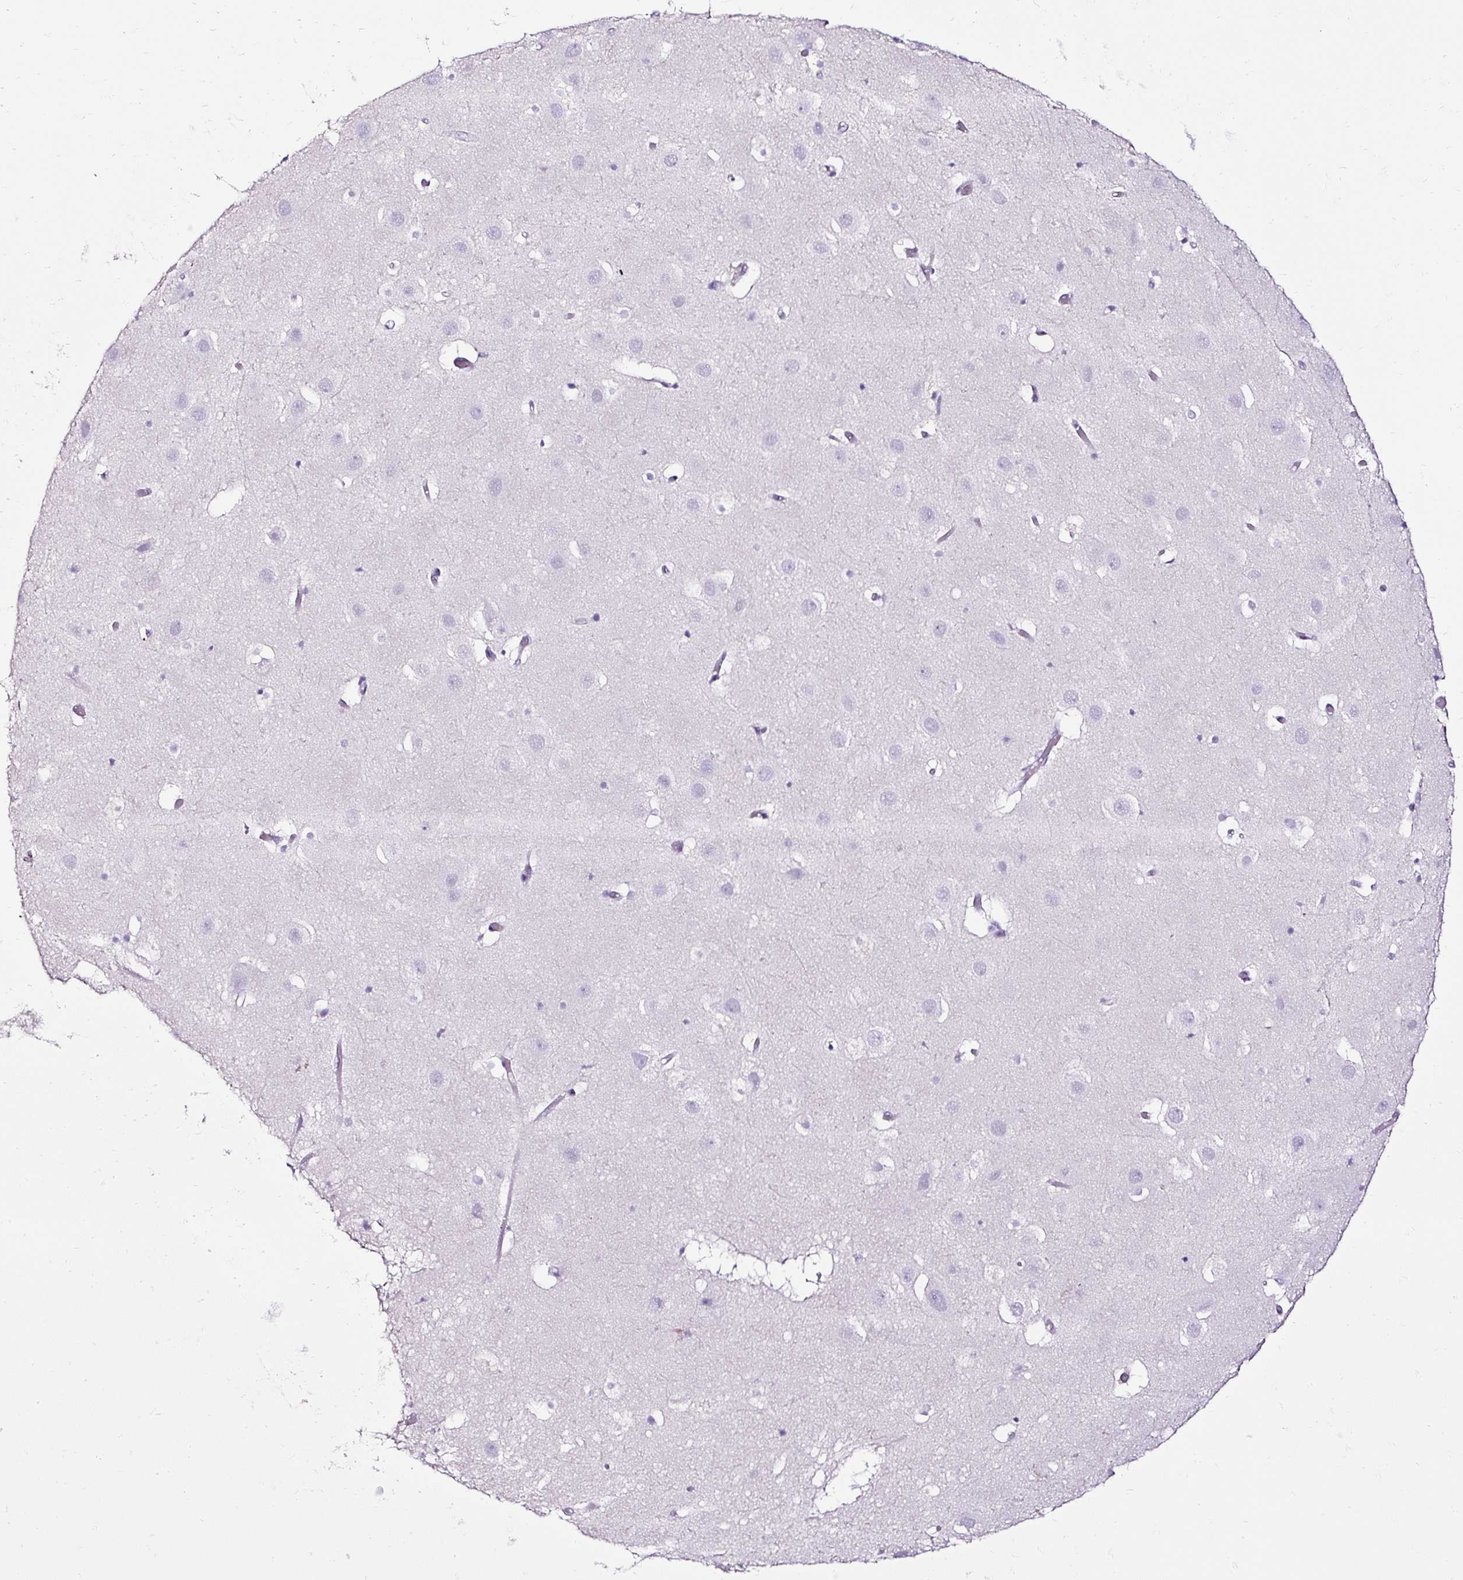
{"staining": {"intensity": "negative", "quantity": "none", "location": "none"}, "tissue": "hippocampus", "cell_type": "Glial cells", "image_type": "normal", "snomed": [{"axis": "morphology", "description": "Normal tissue, NOS"}, {"axis": "topography", "description": "Hippocampus"}], "caption": "An image of hippocampus stained for a protein displays no brown staining in glial cells. (DAB immunohistochemistry visualized using brightfield microscopy, high magnification).", "gene": "SLC7A8", "patient": {"sex": "female", "age": 52}}